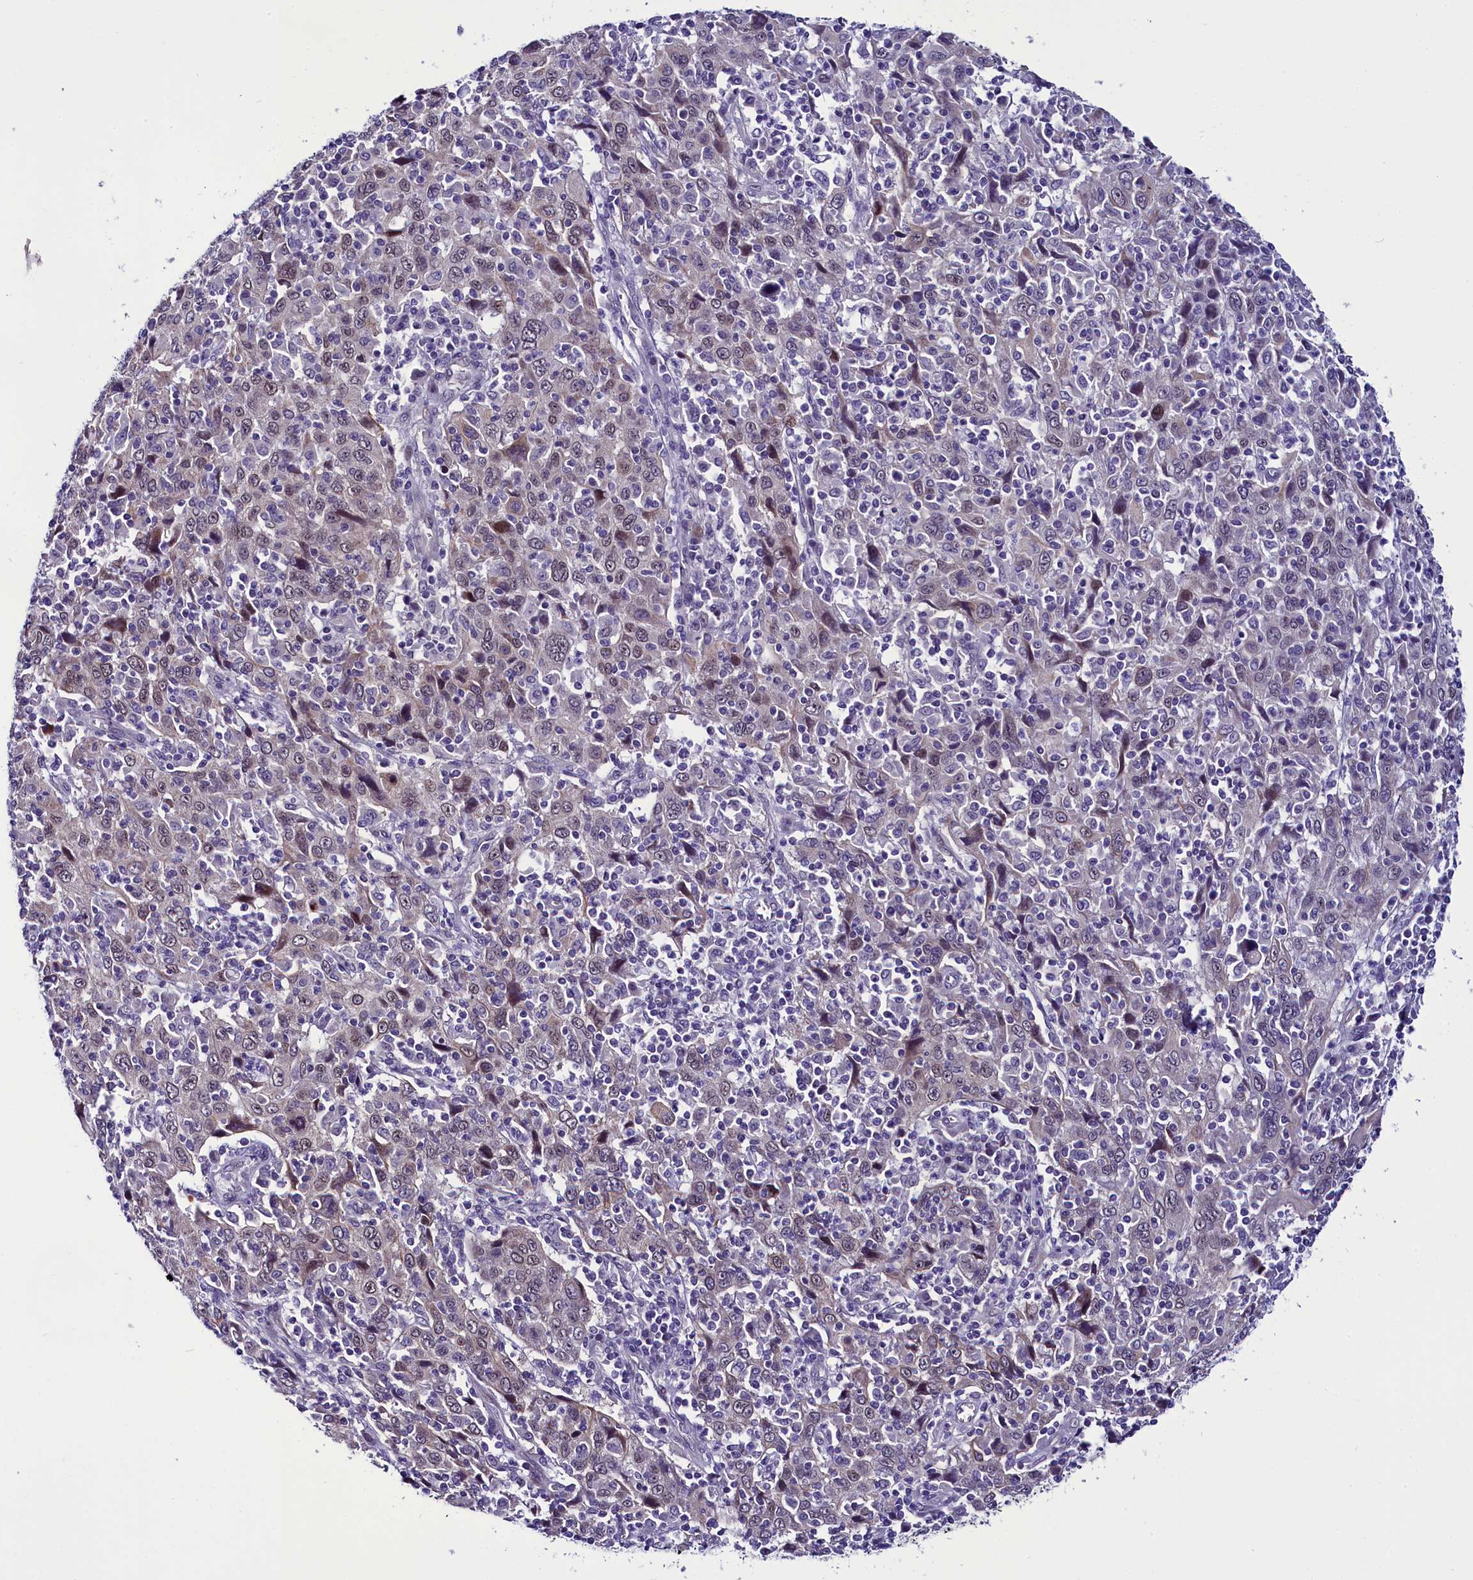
{"staining": {"intensity": "weak", "quantity": "<25%", "location": "nuclear"}, "tissue": "cervical cancer", "cell_type": "Tumor cells", "image_type": "cancer", "snomed": [{"axis": "morphology", "description": "Squamous cell carcinoma, NOS"}, {"axis": "topography", "description": "Cervix"}], "caption": "The histopathology image exhibits no staining of tumor cells in cervical squamous cell carcinoma.", "gene": "CCDC106", "patient": {"sex": "female", "age": 46}}